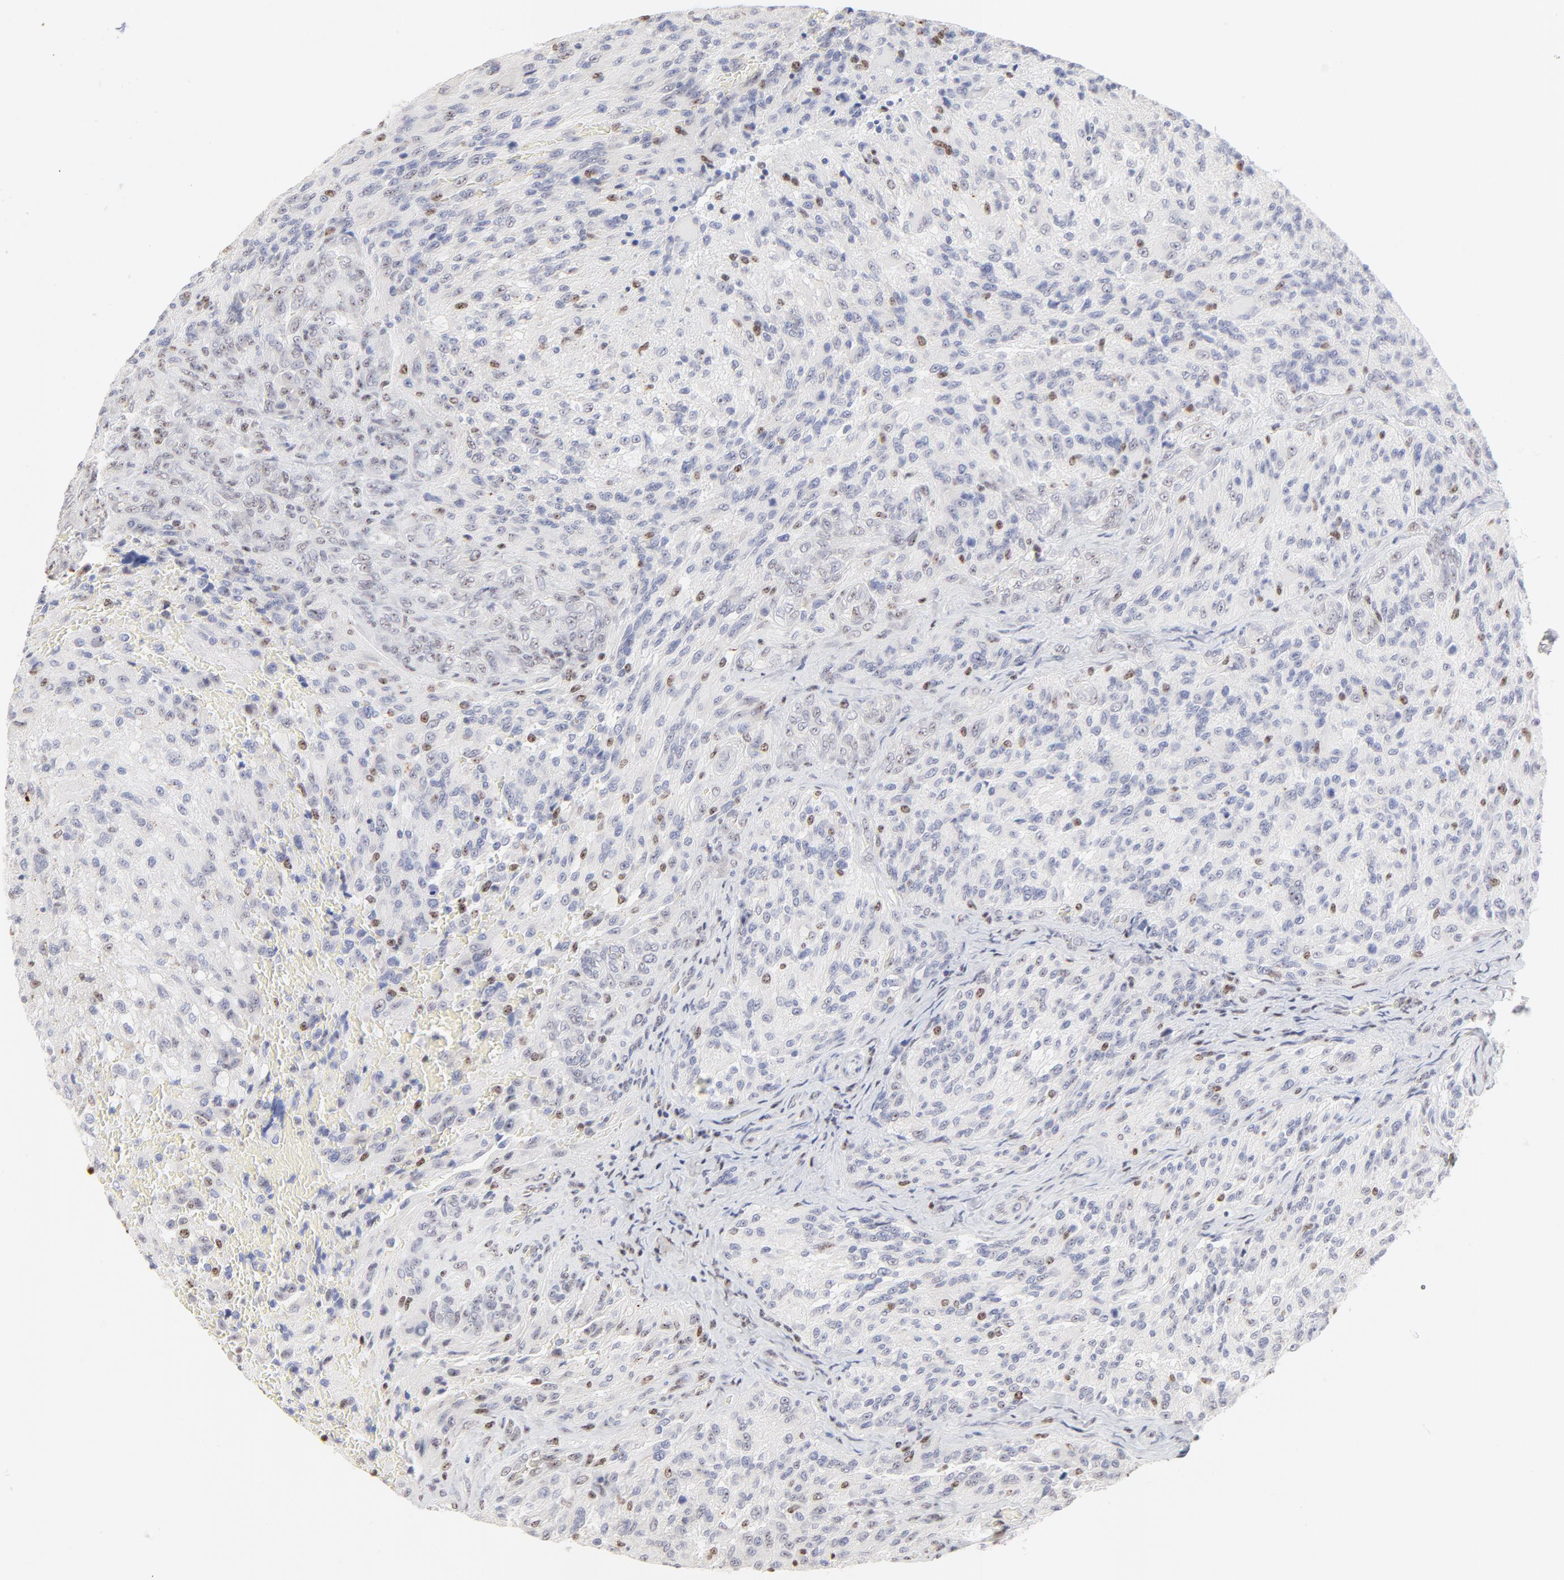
{"staining": {"intensity": "weak", "quantity": "<25%", "location": "nuclear"}, "tissue": "glioma", "cell_type": "Tumor cells", "image_type": "cancer", "snomed": [{"axis": "morphology", "description": "Normal tissue, NOS"}, {"axis": "morphology", "description": "Glioma, malignant, High grade"}, {"axis": "topography", "description": "Cerebral cortex"}], "caption": "Photomicrograph shows no protein positivity in tumor cells of glioma tissue.", "gene": "NFIL3", "patient": {"sex": "male", "age": 56}}